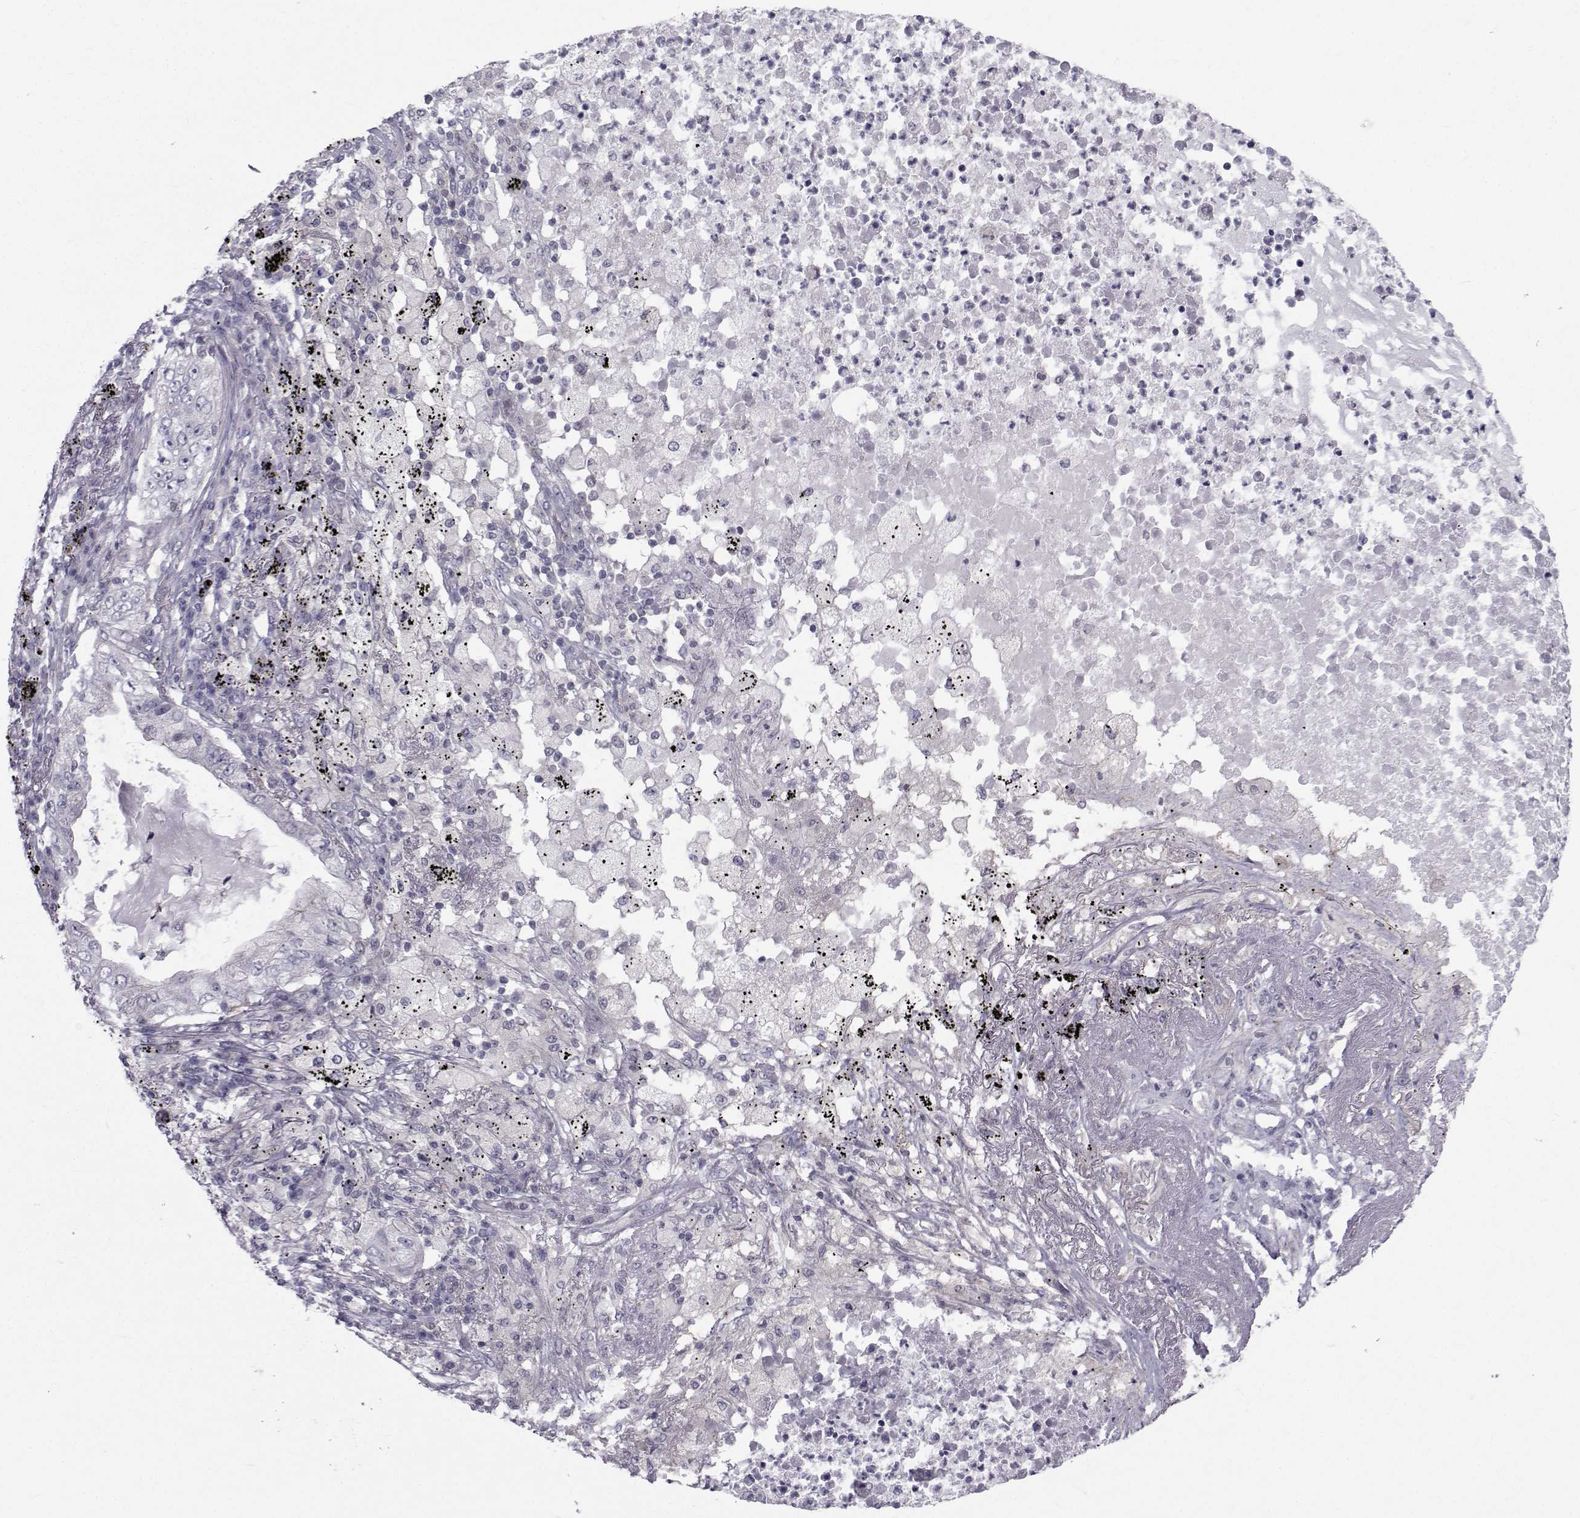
{"staining": {"intensity": "negative", "quantity": "none", "location": "none"}, "tissue": "lung cancer", "cell_type": "Tumor cells", "image_type": "cancer", "snomed": [{"axis": "morphology", "description": "Adenocarcinoma, NOS"}, {"axis": "topography", "description": "Lung"}], "caption": "High power microscopy micrograph of an immunohistochemistry micrograph of adenocarcinoma (lung), revealing no significant staining in tumor cells. Nuclei are stained in blue.", "gene": "SLC30A10", "patient": {"sex": "female", "age": 73}}